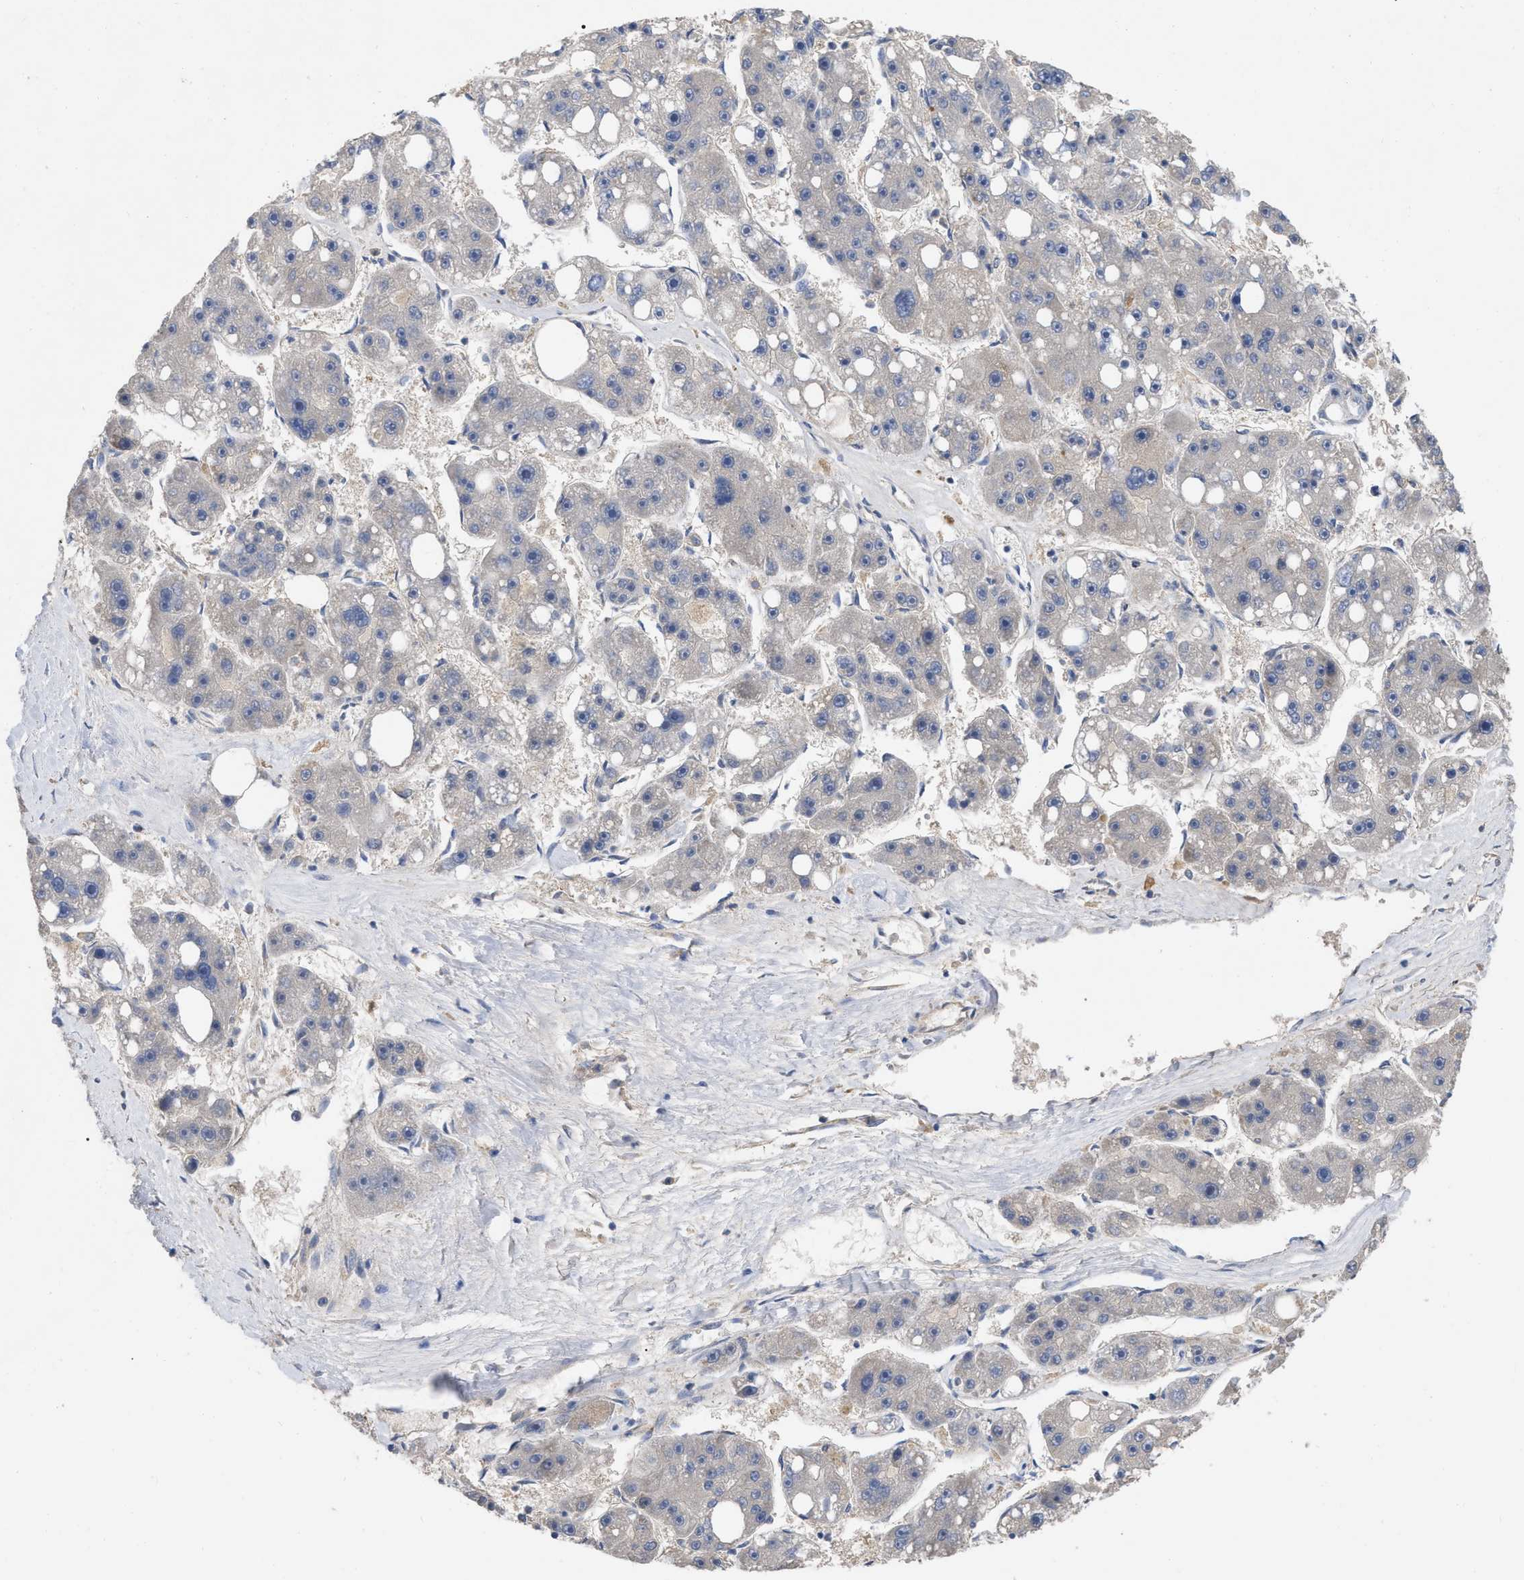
{"staining": {"intensity": "negative", "quantity": "none", "location": "none"}, "tissue": "liver cancer", "cell_type": "Tumor cells", "image_type": "cancer", "snomed": [{"axis": "morphology", "description": "Carcinoma, Hepatocellular, NOS"}, {"axis": "topography", "description": "Liver"}], "caption": "Liver cancer (hepatocellular carcinoma) stained for a protein using immunohistochemistry reveals no staining tumor cells.", "gene": "RAP1GDS1", "patient": {"sex": "female", "age": 61}}